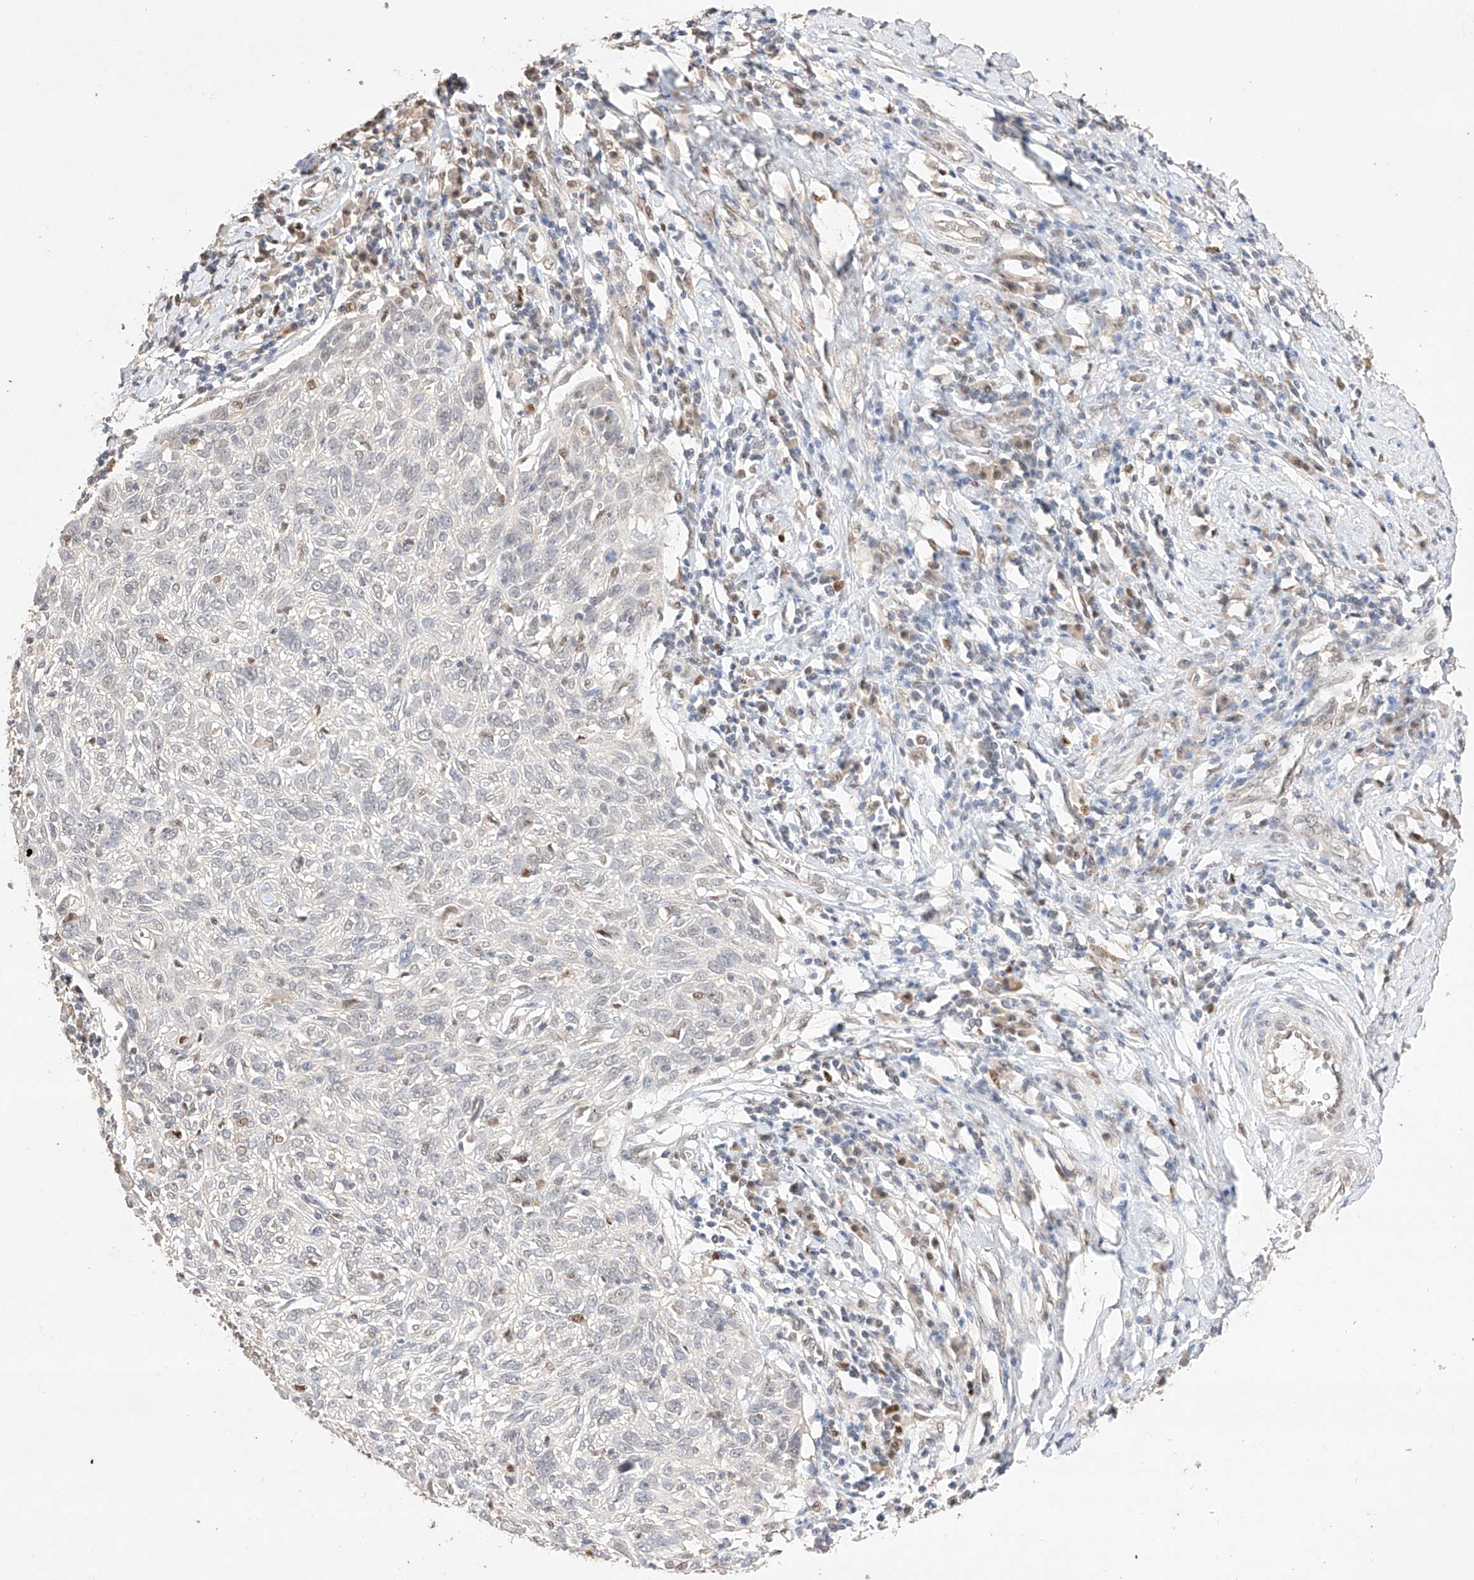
{"staining": {"intensity": "weak", "quantity": "<25%", "location": "nuclear"}, "tissue": "cervical cancer", "cell_type": "Tumor cells", "image_type": "cancer", "snomed": [{"axis": "morphology", "description": "Squamous cell carcinoma, NOS"}, {"axis": "topography", "description": "Cervix"}], "caption": "Immunohistochemistry (IHC) micrograph of human cervical cancer stained for a protein (brown), which shows no positivity in tumor cells.", "gene": "APIP", "patient": {"sex": "female", "age": 51}}